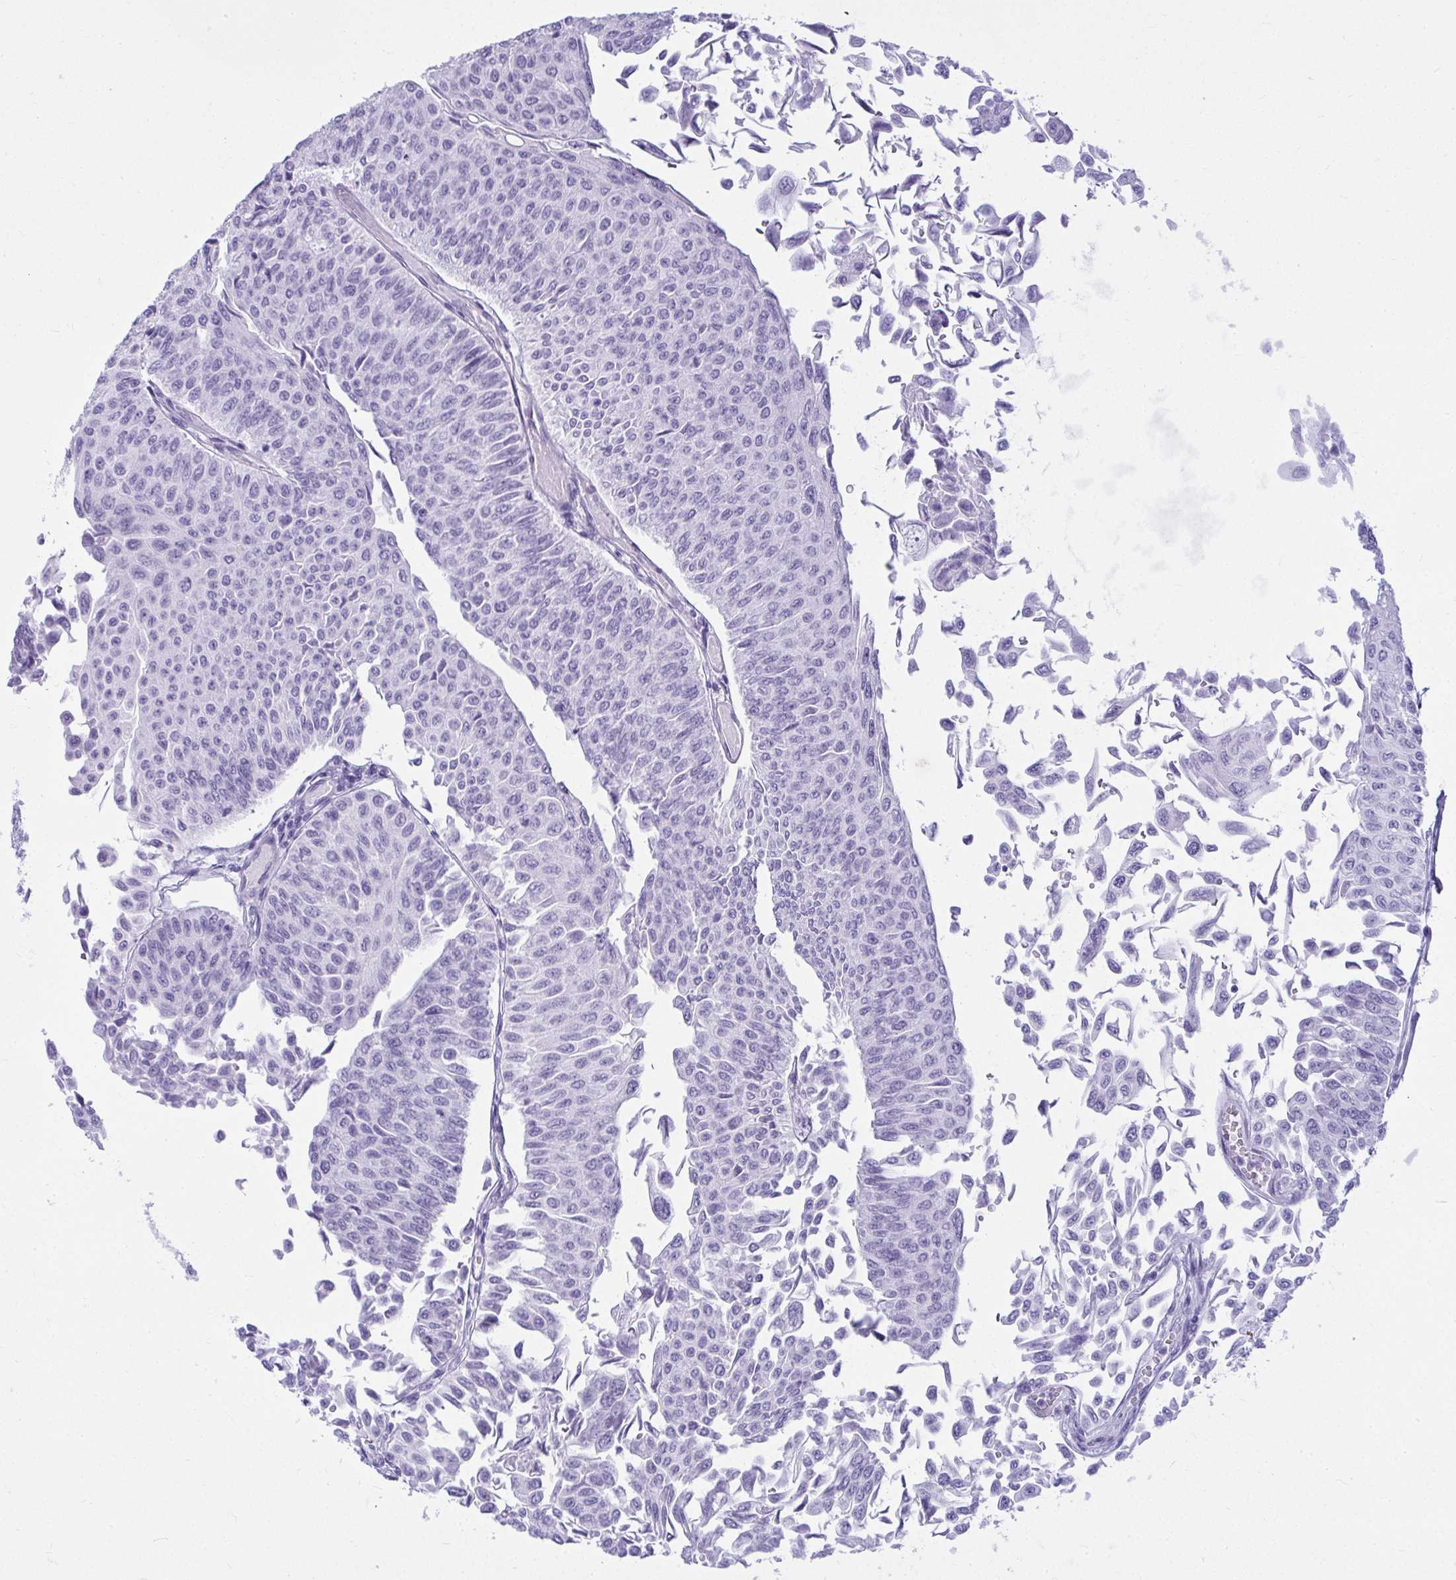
{"staining": {"intensity": "negative", "quantity": "none", "location": "none"}, "tissue": "urothelial cancer", "cell_type": "Tumor cells", "image_type": "cancer", "snomed": [{"axis": "morphology", "description": "Urothelial carcinoma, NOS"}, {"axis": "topography", "description": "Urinary bladder"}], "caption": "Tumor cells show no significant expression in transitional cell carcinoma.", "gene": "CLGN", "patient": {"sex": "male", "age": 59}}